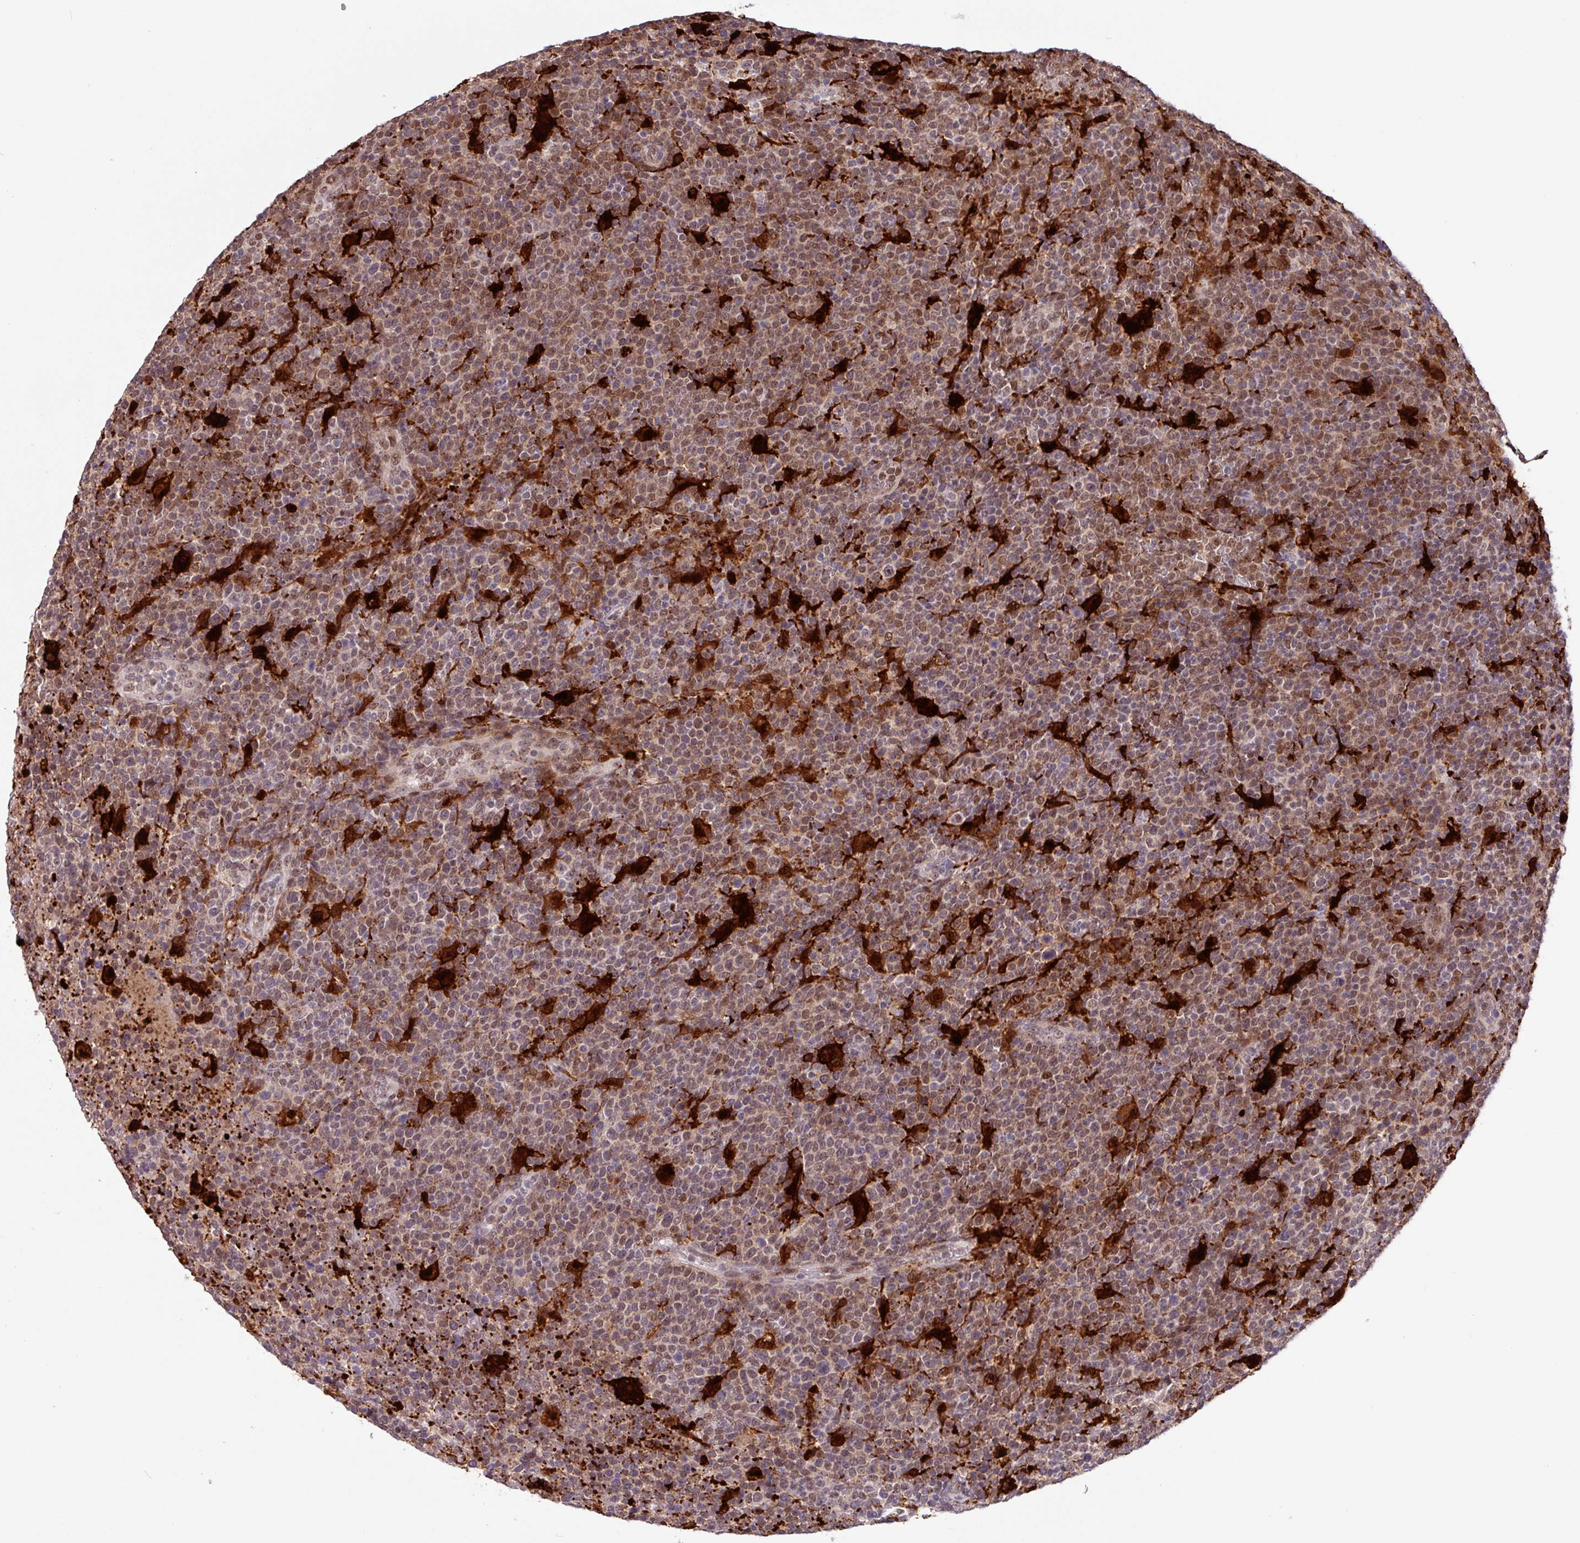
{"staining": {"intensity": "moderate", "quantity": "25%-75%", "location": "cytoplasmic/membranous,nuclear"}, "tissue": "lymphoma", "cell_type": "Tumor cells", "image_type": "cancer", "snomed": [{"axis": "morphology", "description": "Malignant lymphoma, non-Hodgkin's type, High grade"}, {"axis": "topography", "description": "Lymph node"}], "caption": "Moderate cytoplasmic/membranous and nuclear positivity is seen in approximately 25%-75% of tumor cells in high-grade malignant lymphoma, non-Hodgkin's type.", "gene": "BRD3", "patient": {"sex": "male", "age": 61}}